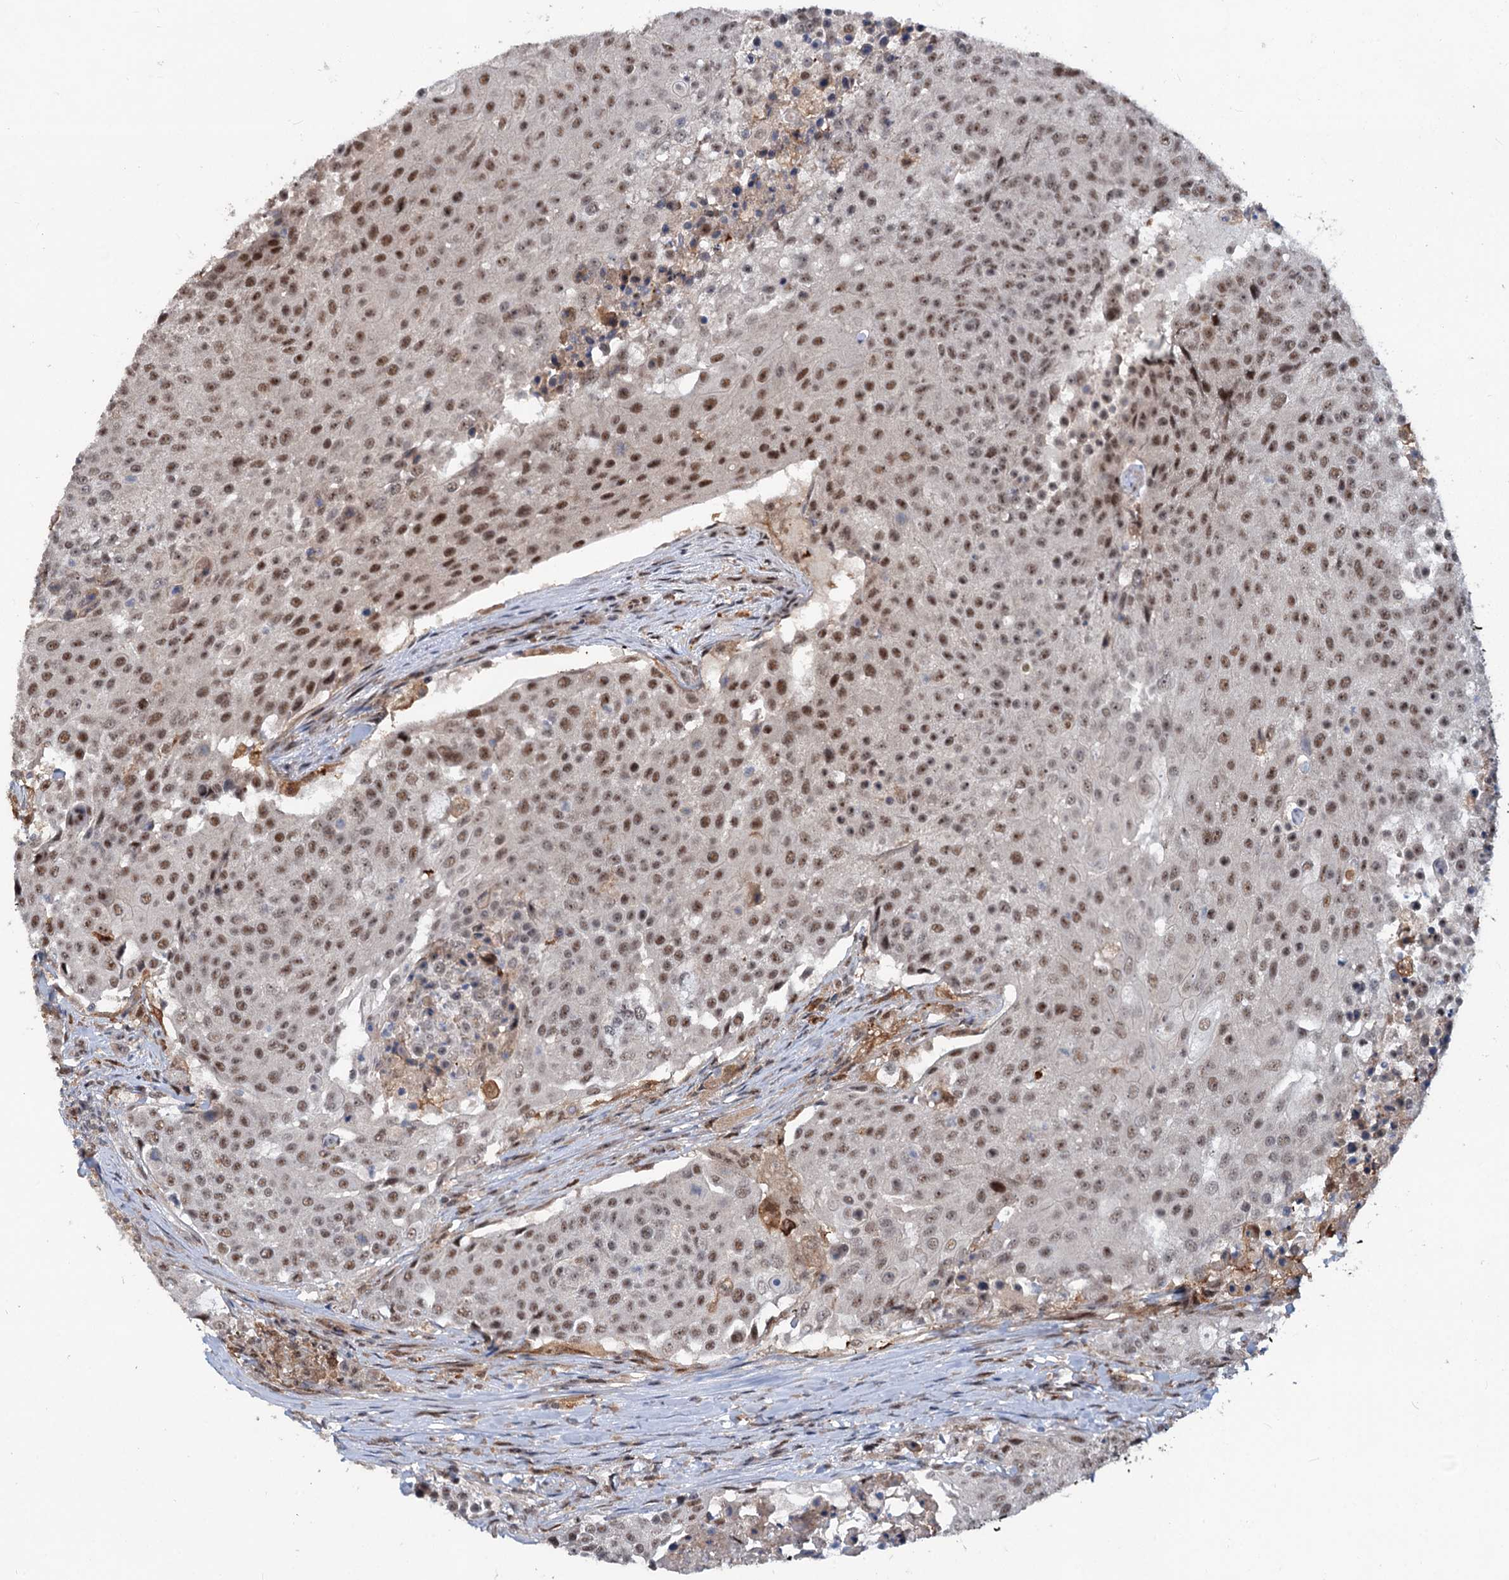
{"staining": {"intensity": "moderate", "quantity": ">75%", "location": "nuclear"}, "tissue": "urothelial cancer", "cell_type": "Tumor cells", "image_type": "cancer", "snomed": [{"axis": "morphology", "description": "Urothelial carcinoma, High grade"}, {"axis": "topography", "description": "Urinary bladder"}], "caption": "About >75% of tumor cells in urothelial cancer reveal moderate nuclear protein staining as visualized by brown immunohistochemical staining.", "gene": "PHF8", "patient": {"sex": "female", "age": 63}}